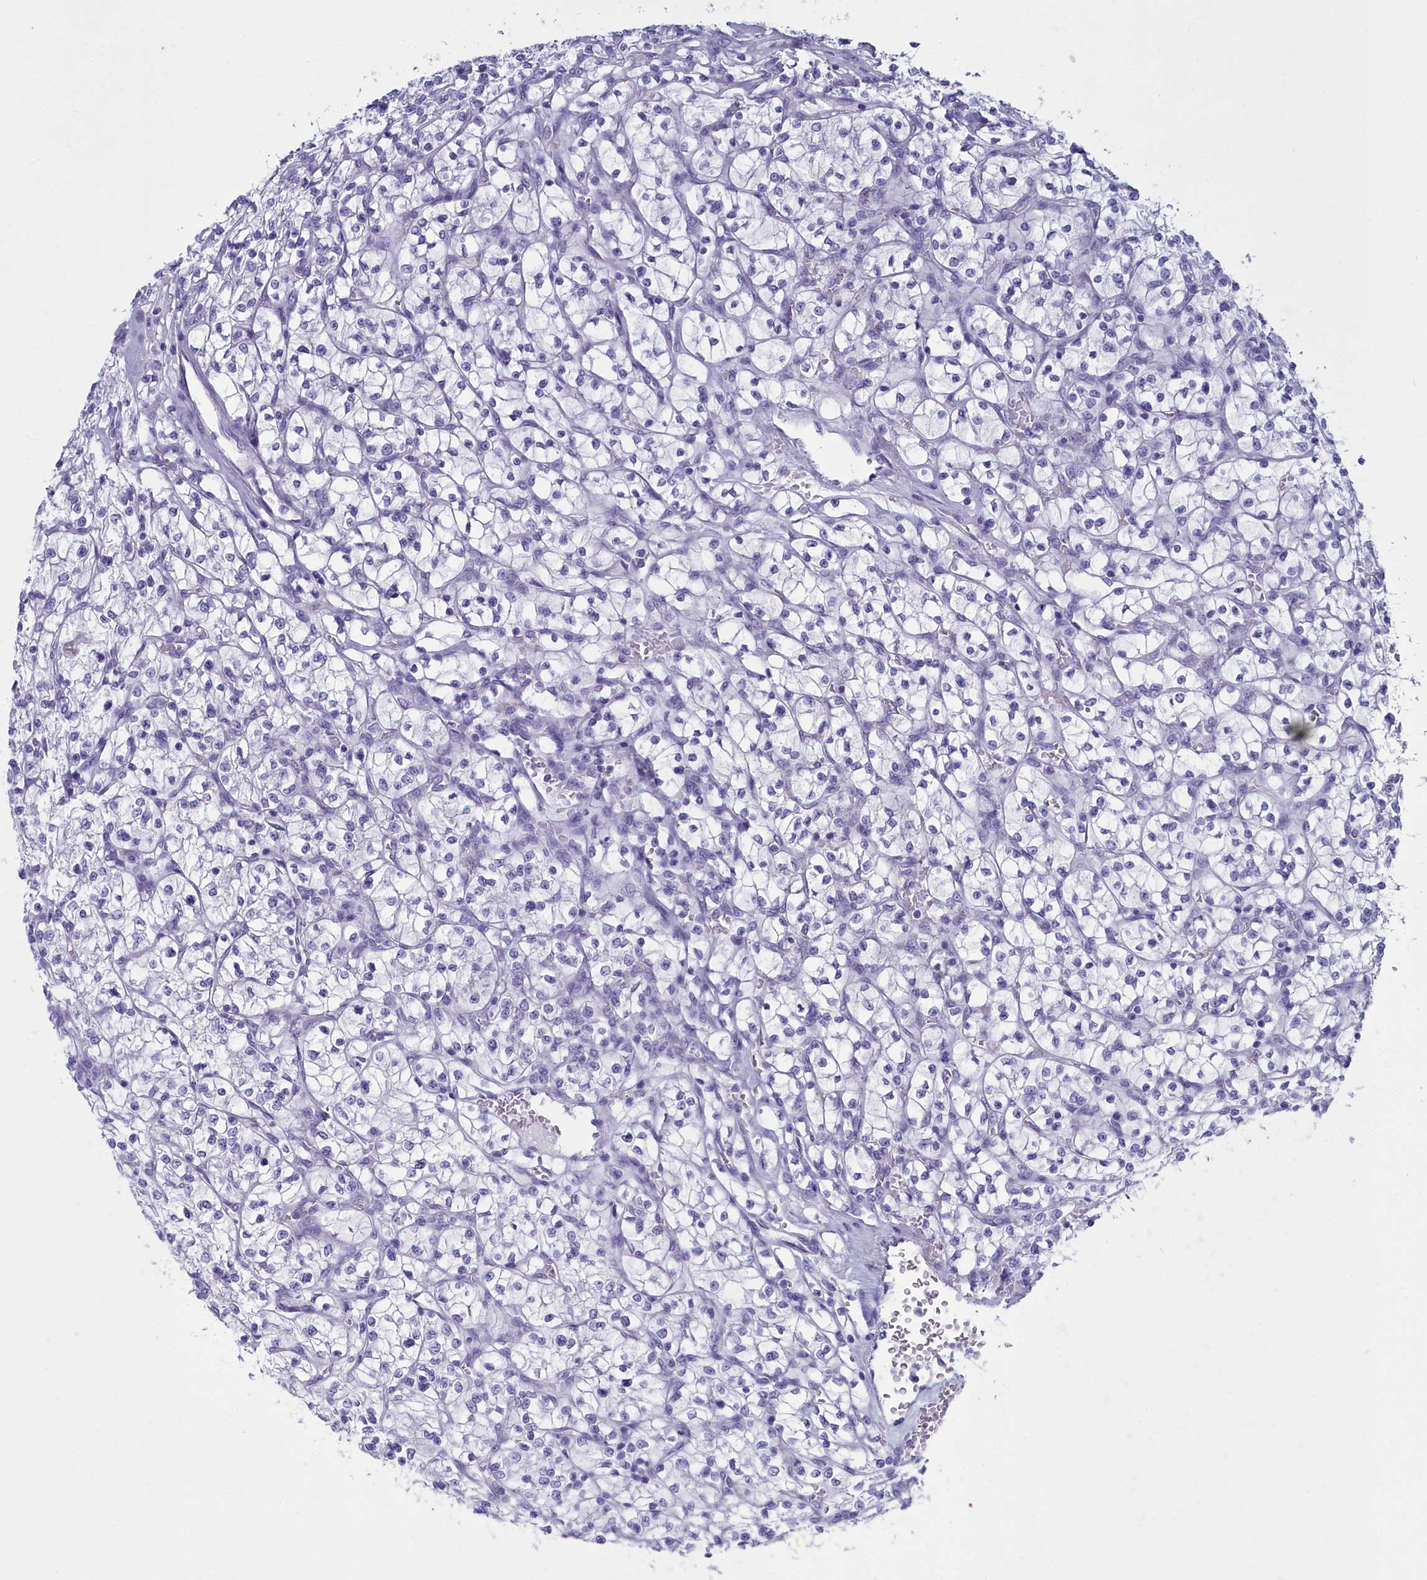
{"staining": {"intensity": "negative", "quantity": "none", "location": "none"}, "tissue": "renal cancer", "cell_type": "Tumor cells", "image_type": "cancer", "snomed": [{"axis": "morphology", "description": "Adenocarcinoma, NOS"}, {"axis": "topography", "description": "Kidney"}], "caption": "Immunohistochemical staining of renal cancer demonstrates no significant staining in tumor cells. The staining was performed using DAB to visualize the protein expression in brown, while the nuclei were stained in blue with hematoxylin (Magnification: 20x).", "gene": "MAP6", "patient": {"sex": "female", "age": 64}}